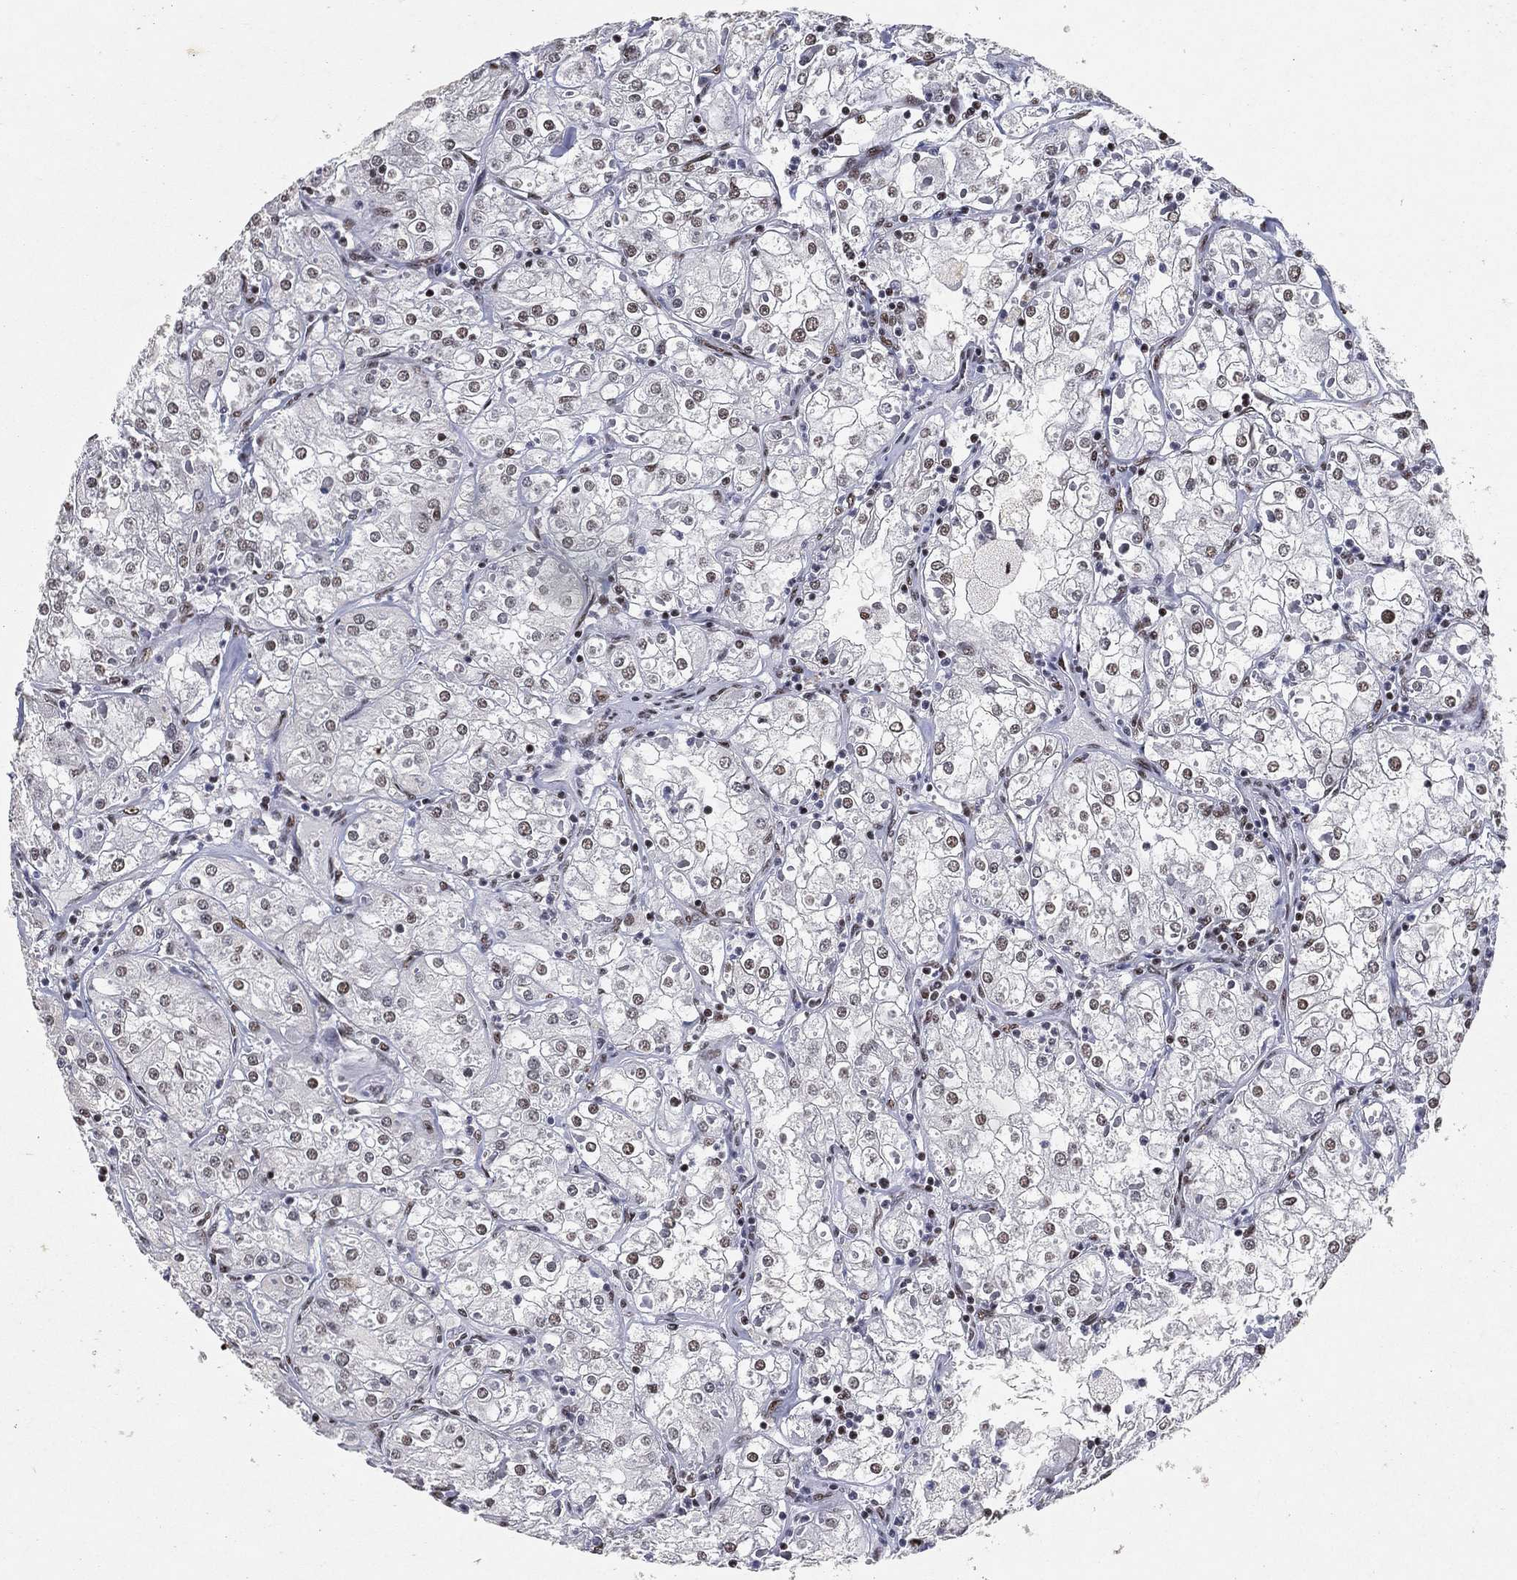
{"staining": {"intensity": "moderate", "quantity": "<25%", "location": "nuclear"}, "tissue": "renal cancer", "cell_type": "Tumor cells", "image_type": "cancer", "snomed": [{"axis": "morphology", "description": "Adenocarcinoma, NOS"}, {"axis": "topography", "description": "Kidney"}], "caption": "High-magnification brightfield microscopy of renal cancer (adenocarcinoma) stained with DAB (brown) and counterstained with hematoxylin (blue). tumor cells exhibit moderate nuclear positivity is seen in approximately<25% of cells. The staining was performed using DAB, with brown indicating positive protein expression. Nuclei are stained blue with hematoxylin.", "gene": "DDX27", "patient": {"sex": "male", "age": 77}}